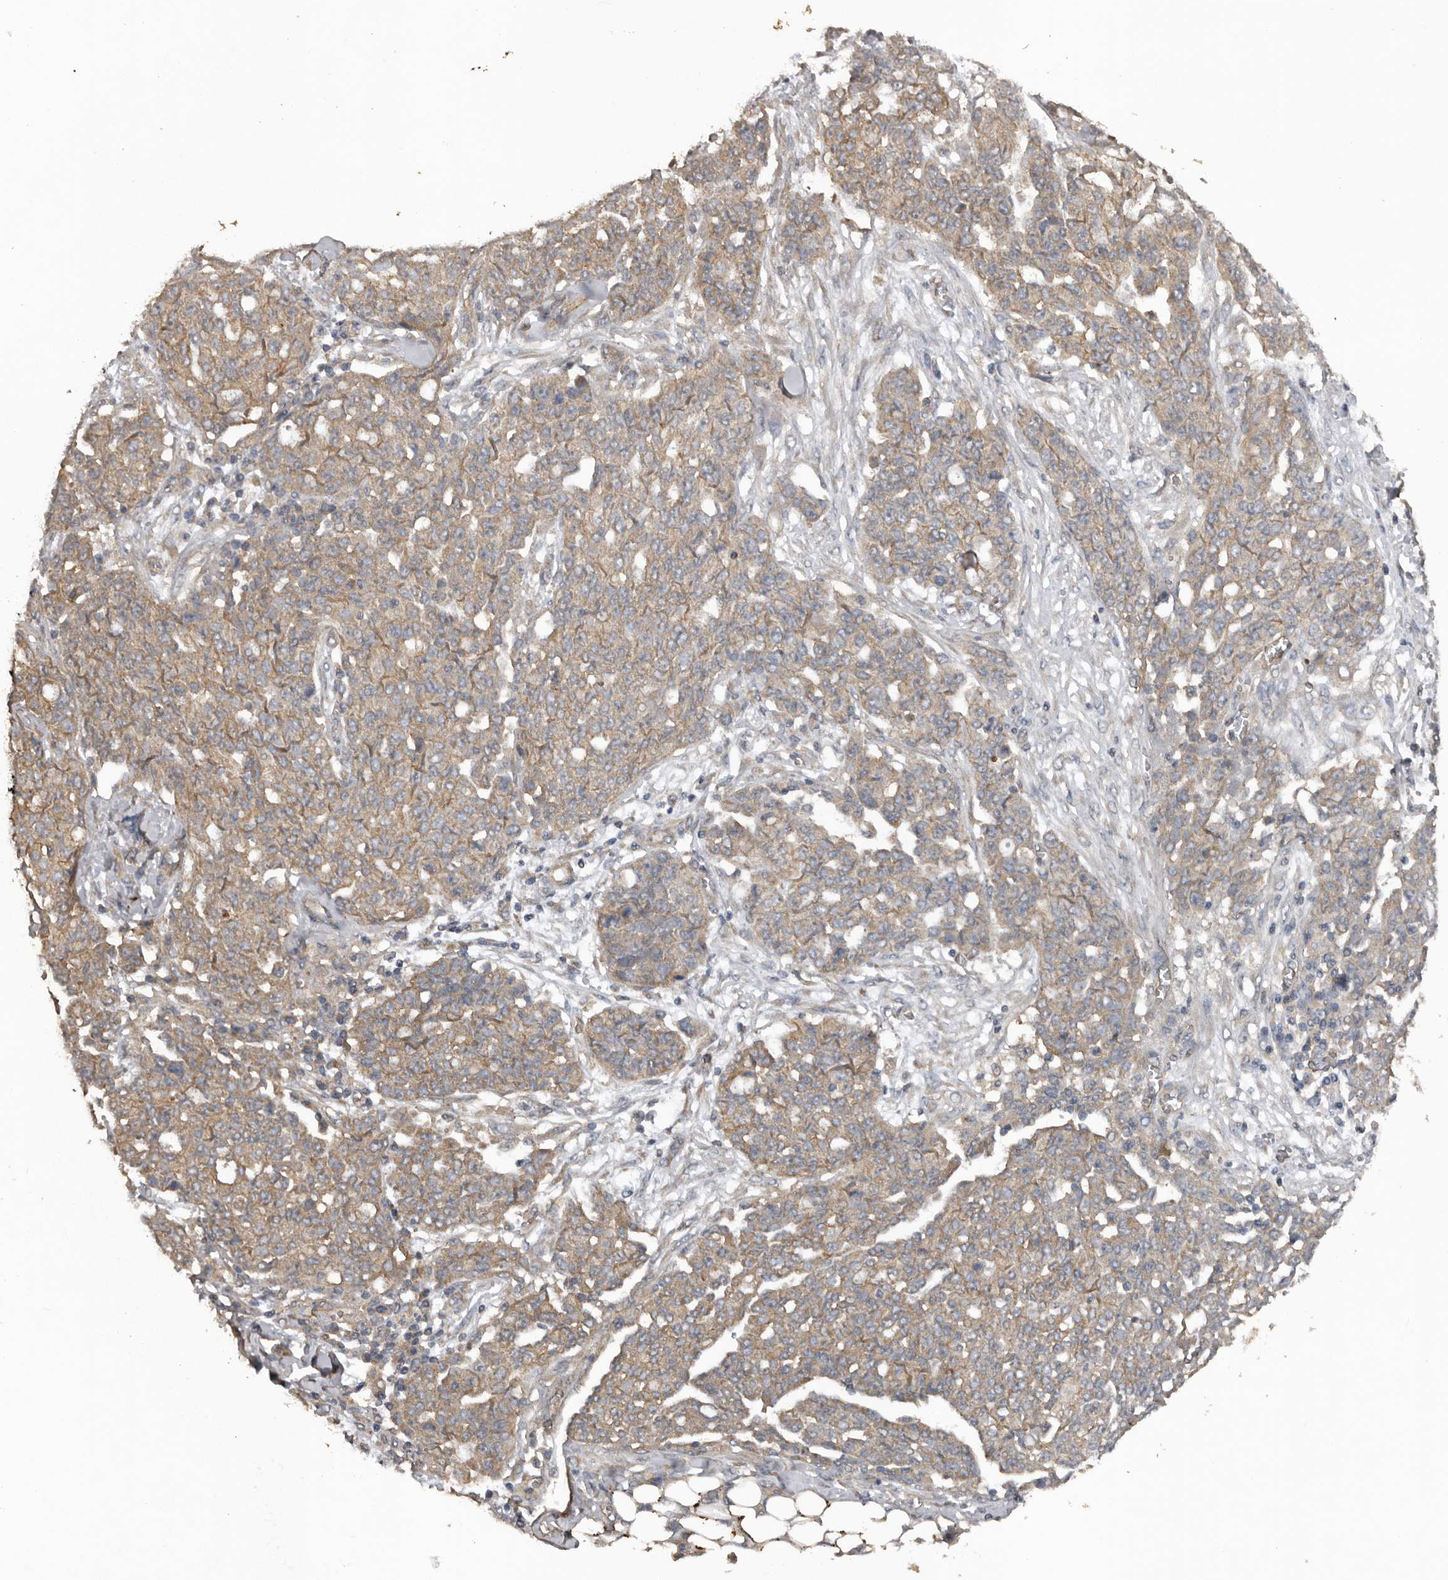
{"staining": {"intensity": "weak", "quantity": "25%-75%", "location": "cytoplasmic/membranous"}, "tissue": "ovarian cancer", "cell_type": "Tumor cells", "image_type": "cancer", "snomed": [{"axis": "morphology", "description": "Cystadenocarcinoma, serous, NOS"}, {"axis": "topography", "description": "Soft tissue"}, {"axis": "topography", "description": "Ovary"}], "caption": "The image demonstrates a brown stain indicating the presence of a protein in the cytoplasmic/membranous of tumor cells in serous cystadenocarcinoma (ovarian). The staining is performed using DAB (3,3'-diaminobenzidine) brown chromogen to label protein expression. The nuclei are counter-stained blue using hematoxylin.", "gene": "HYAL4", "patient": {"sex": "female", "age": 57}}